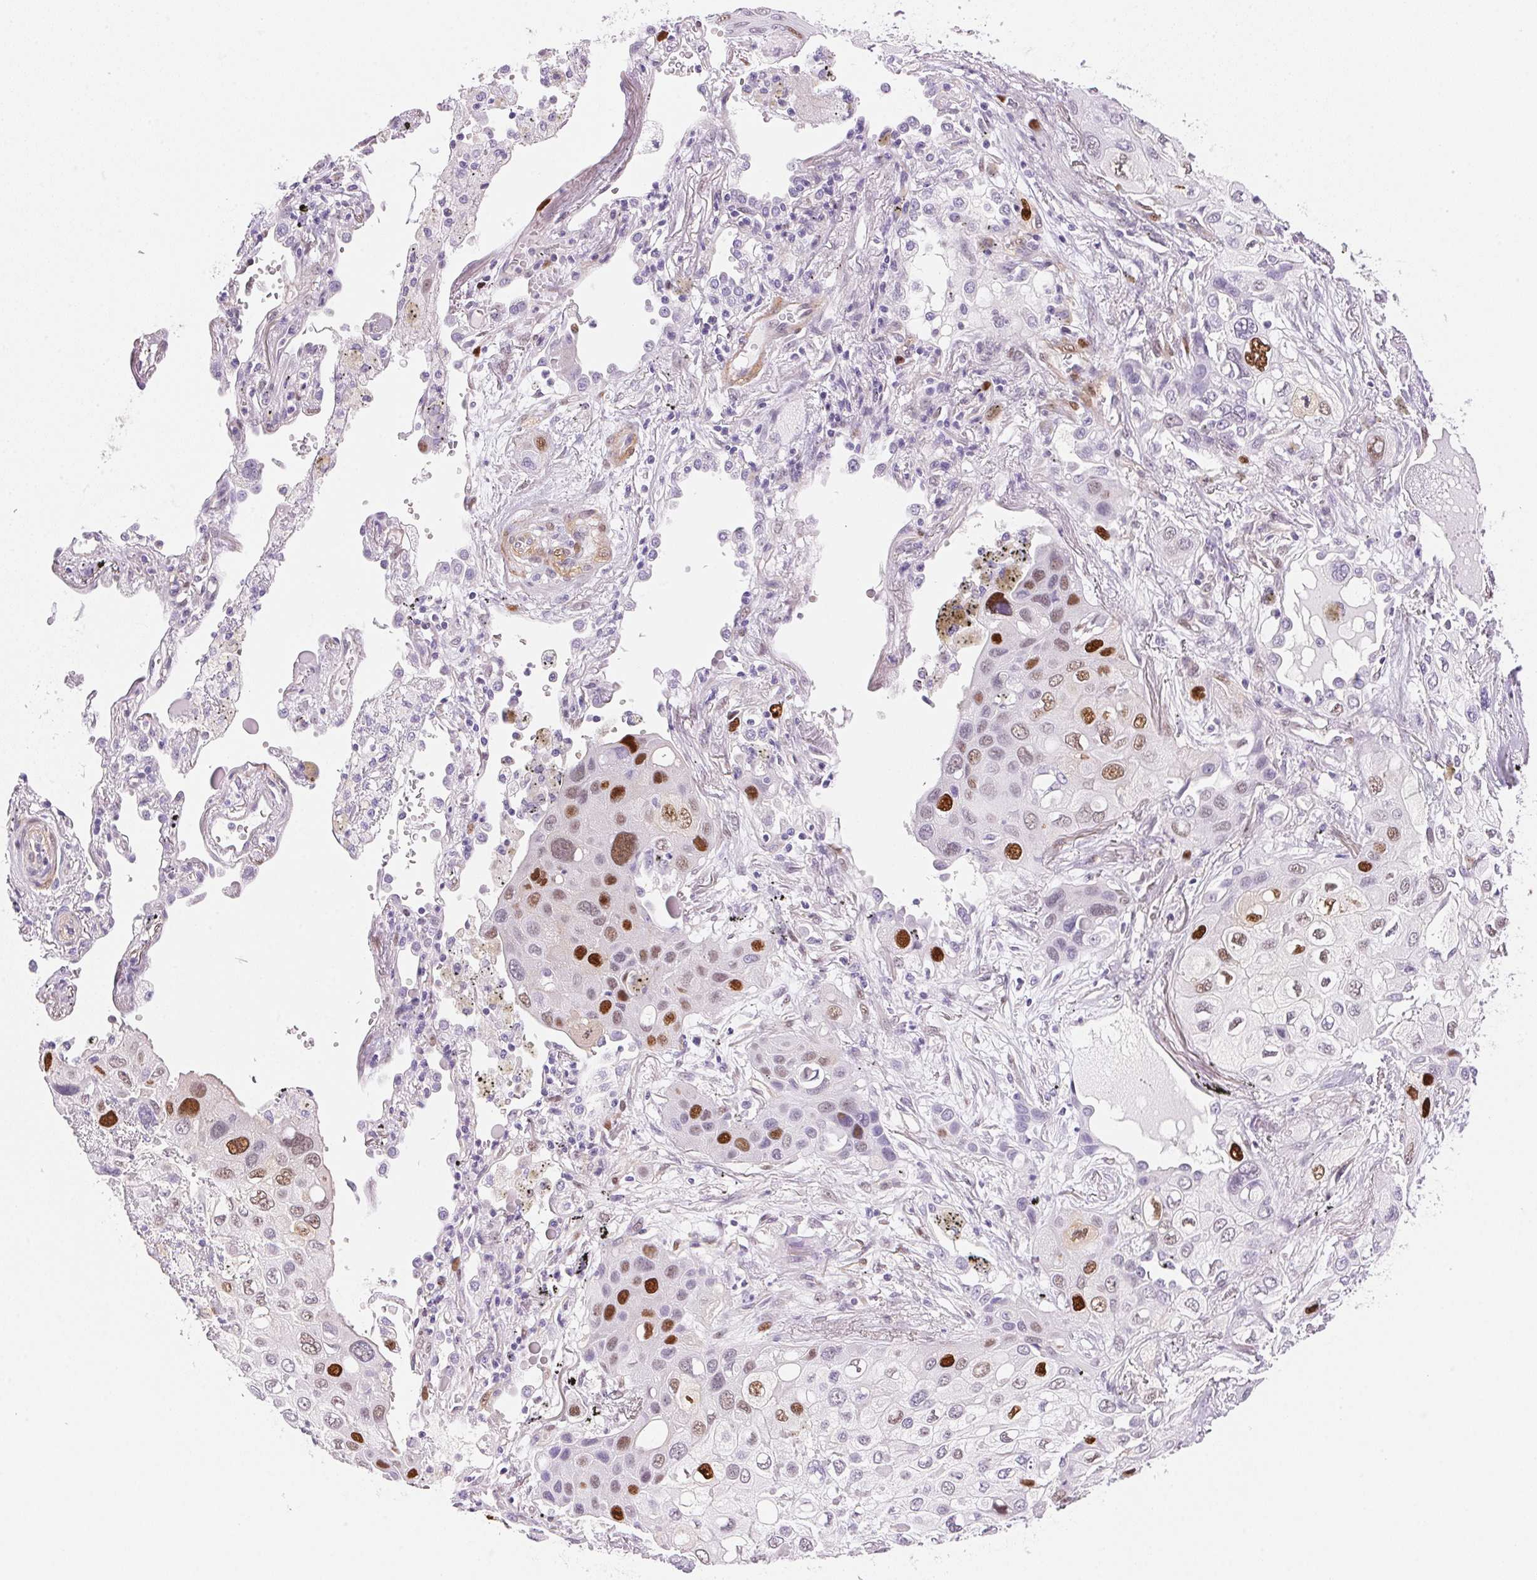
{"staining": {"intensity": "strong", "quantity": "<25%", "location": "nuclear"}, "tissue": "lung cancer", "cell_type": "Tumor cells", "image_type": "cancer", "snomed": [{"axis": "morphology", "description": "Squamous cell carcinoma, NOS"}, {"axis": "morphology", "description": "Squamous cell carcinoma, metastatic, NOS"}, {"axis": "topography", "description": "Lung"}], "caption": "Immunohistochemistry (IHC) photomicrograph of human metastatic squamous cell carcinoma (lung) stained for a protein (brown), which reveals medium levels of strong nuclear staining in approximately <25% of tumor cells.", "gene": "SMTN", "patient": {"sex": "male", "age": 59}}